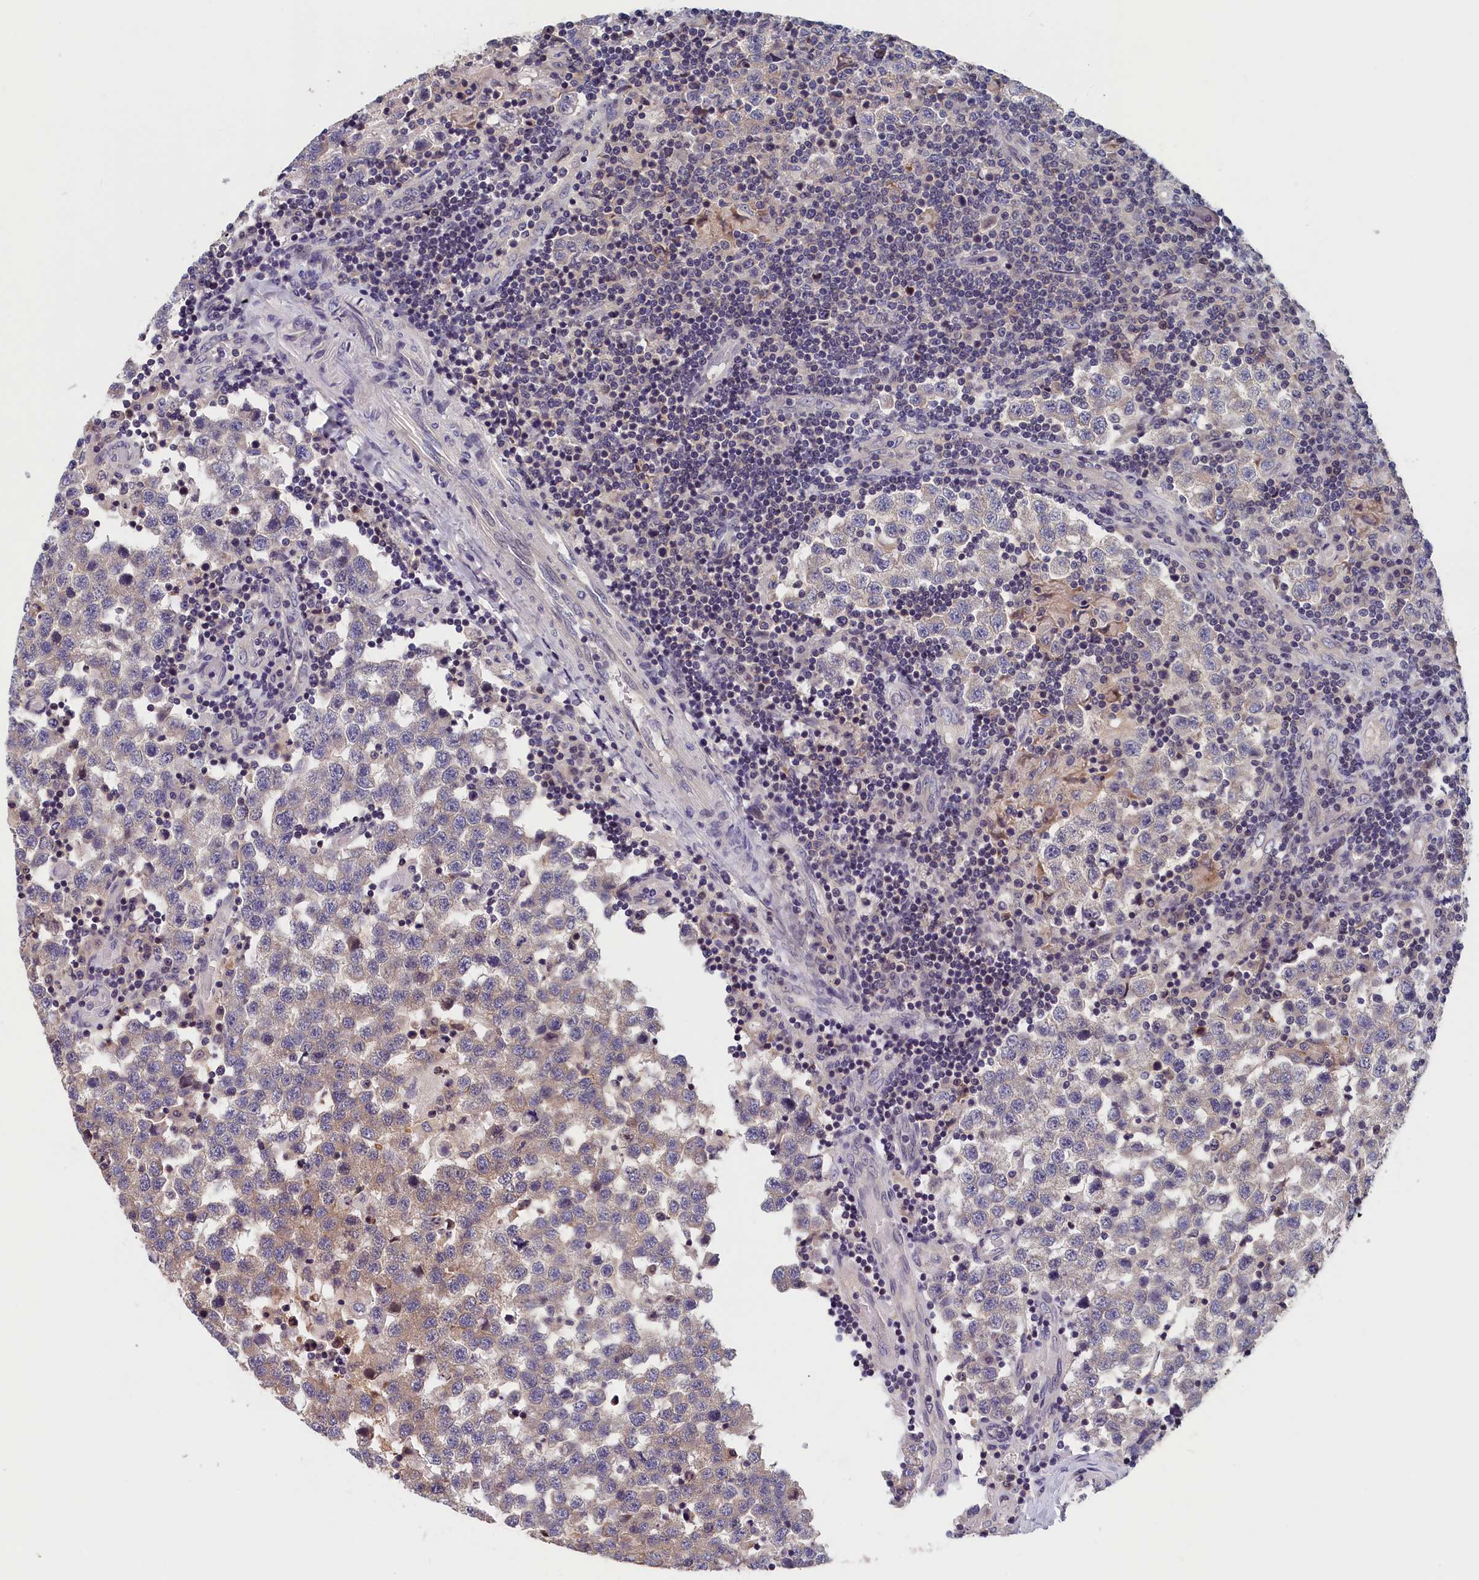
{"staining": {"intensity": "weak", "quantity": "25%-75%", "location": "cytoplasmic/membranous"}, "tissue": "testis cancer", "cell_type": "Tumor cells", "image_type": "cancer", "snomed": [{"axis": "morphology", "description": "Seminoma, NOS"}, {"axis": "topography", "description": "Testis"}], "caption": "Immunohistochemical staining of testis cancer demonstrates low levels of weak cytoplasmic/membranous staining in approximately 25%-75% of tumor cells. The protein of interest is shown in brown color, while the nuclei are stained blue.", "gene": "TMEM116", "patient": {"sex": "male", "age": 34}}